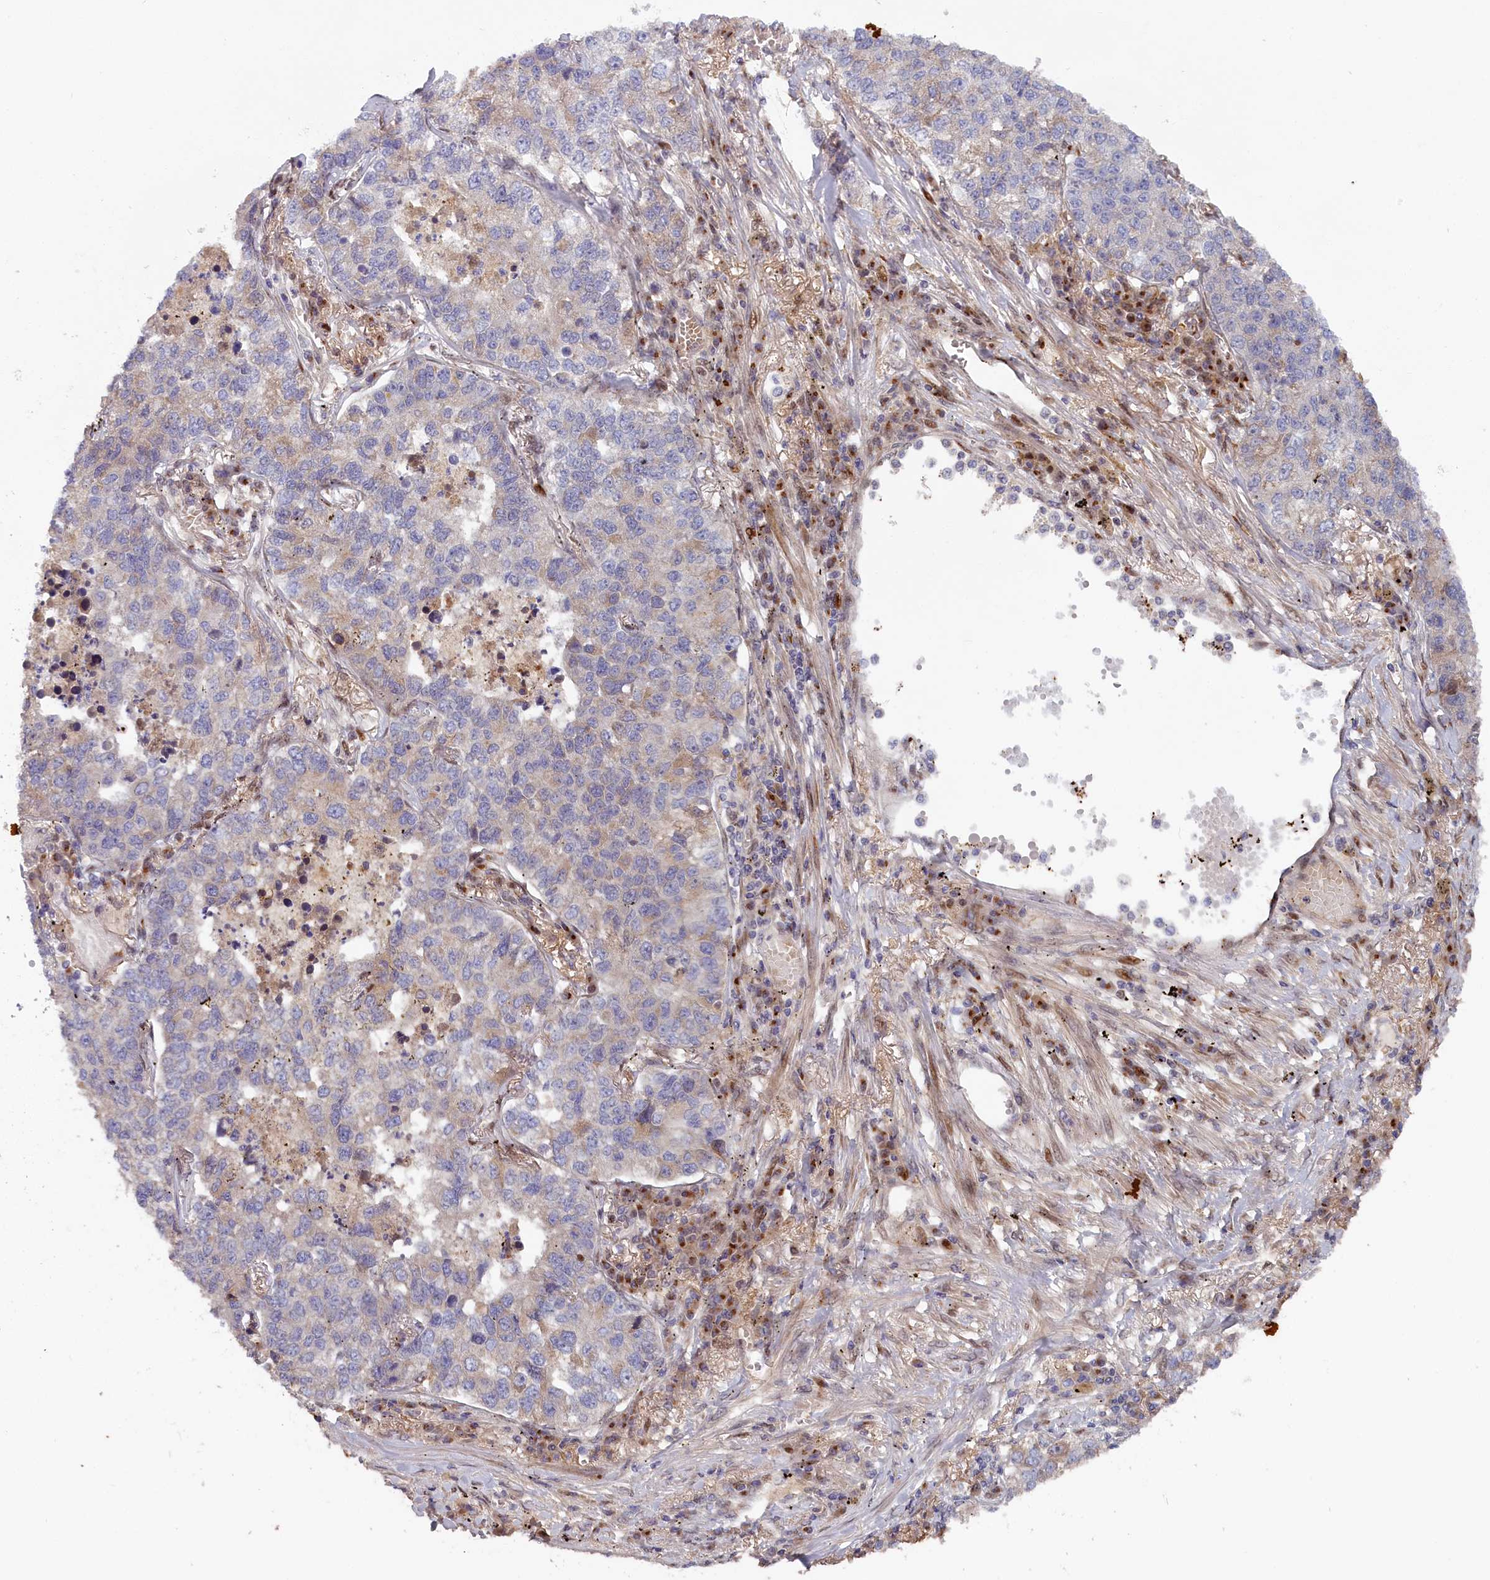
{"staining": {"intensity": "negative", "quantity": "none", "location": "none"}, "tissue": "lung cancer", "cell_type": "Tumor cells", "image_type": "cancer", "snomed": [{"axis": "morphology", "description": "Adenocarcinoma, NOS"}, {"axis": "topography", "description": "Lung"}], "caption": "An IHC image of lung cancer (adenocarcinoma) is shown. There is no staining in tumor cells of lung cancer (adenocarcinoma).", "gene": "CHST12", "patient": {"sex": "male", "age": 49}}